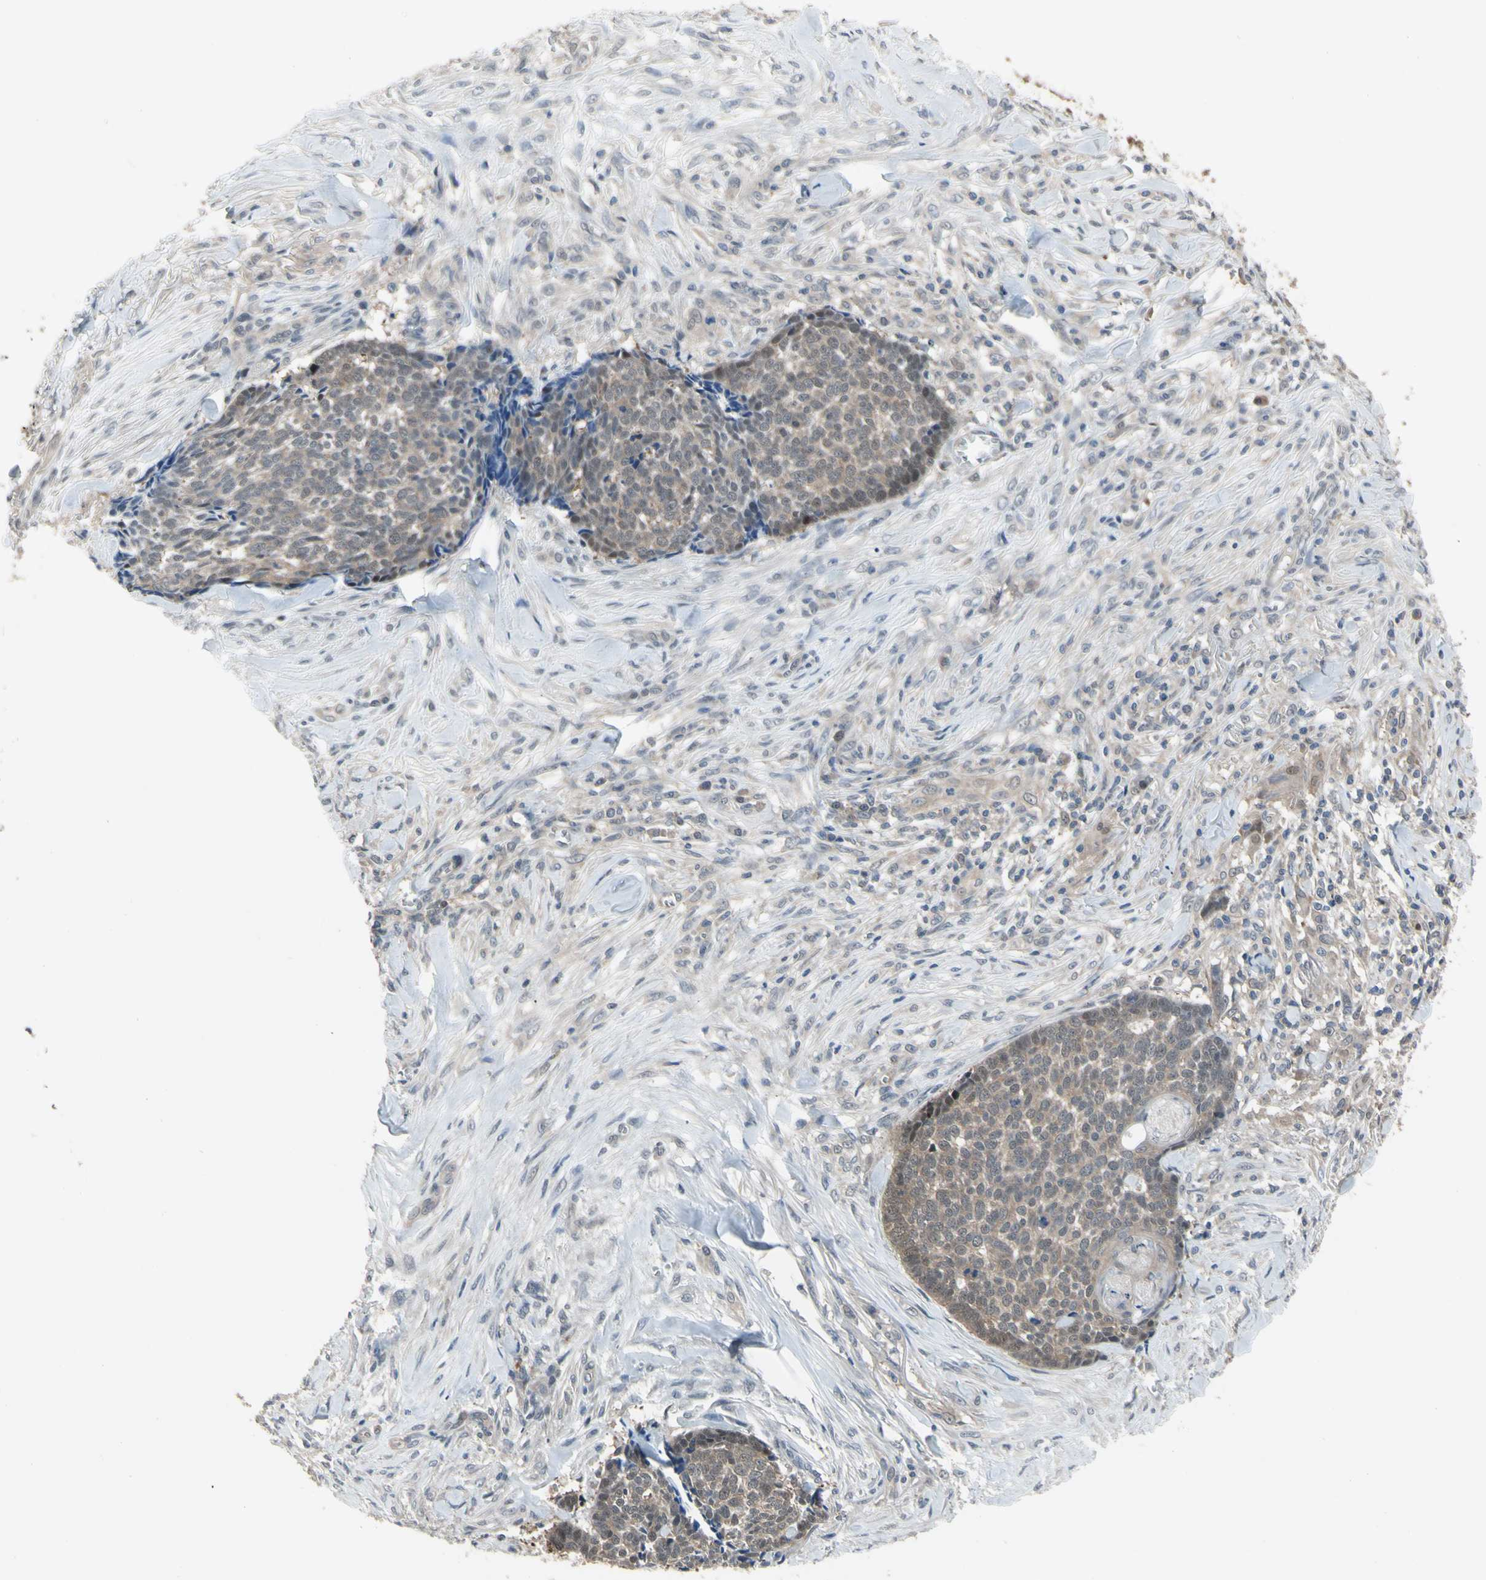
{"staining": {"intensity": "weak", "quantity": ">75%", "location": "cytoplasmic/membranous"}, "tissue": "skin cancer", "cell_type": "Tumor cells", "image_type": "cancer", "snomed": [{"axis": "morphology", "description": "Basal cell carcinoma"}, {"axis": "topography", "description": "Skin"}], "caption": "DAB (3,3'-diaminobenzidine) immunohistochemical staining of skin basal cell carcinoma reveals weak cytoplasmic/membranous protein expression in about >75% of tumor cells. The staining was performed using DAB to visualize the protein expression in brown, while the nuclei were stained in blue with hematoxylin (Magnification: 20x).", "gene": "HSPA4", "patient": {"sex": "male", "age": 84}}